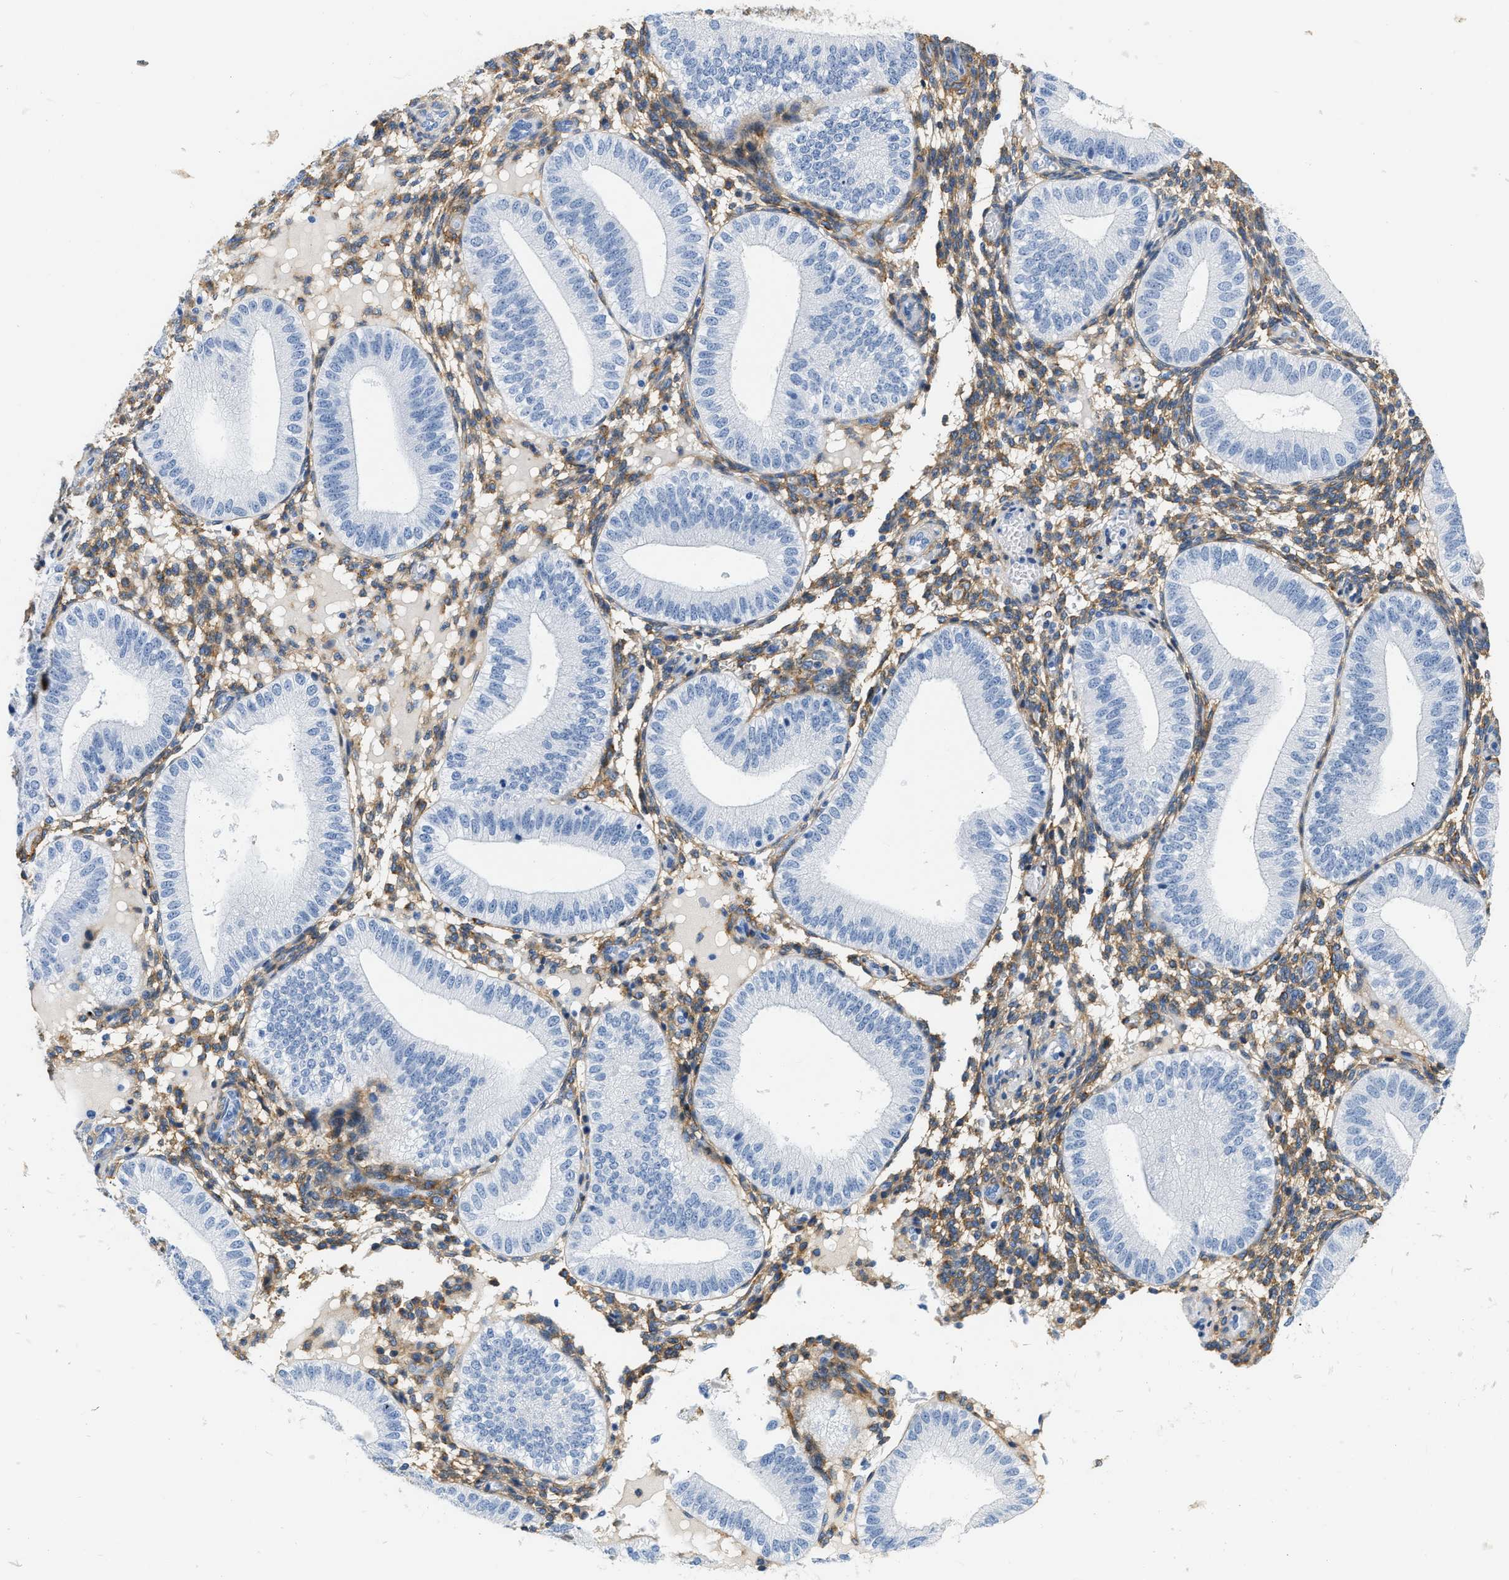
{"staining": {"intensity": "moderate", "quantity": "25%-75%", "location": "cytoplasmic/membranous"}, "tissue": "endometrium", "cell_type": "Cells in endometrial stroma", "image_type": "normal", "snomed": [{"axis": "morphology", "description": "Normal tissue, NOS"}, {"axis": "topography", "description": "Endometrium"}], "caption": "IHC image of unremarkable endometrium: endometrium stained using IHC displays medium levels of moderate protein expression localized specifically in the cytoplasmic/membranous of cells in endometrial stroma, appearing as a cytoplasmic/membranous brown color.", "gene": "PDGFRB", "patient": {"sex": "female", "age": 39}}